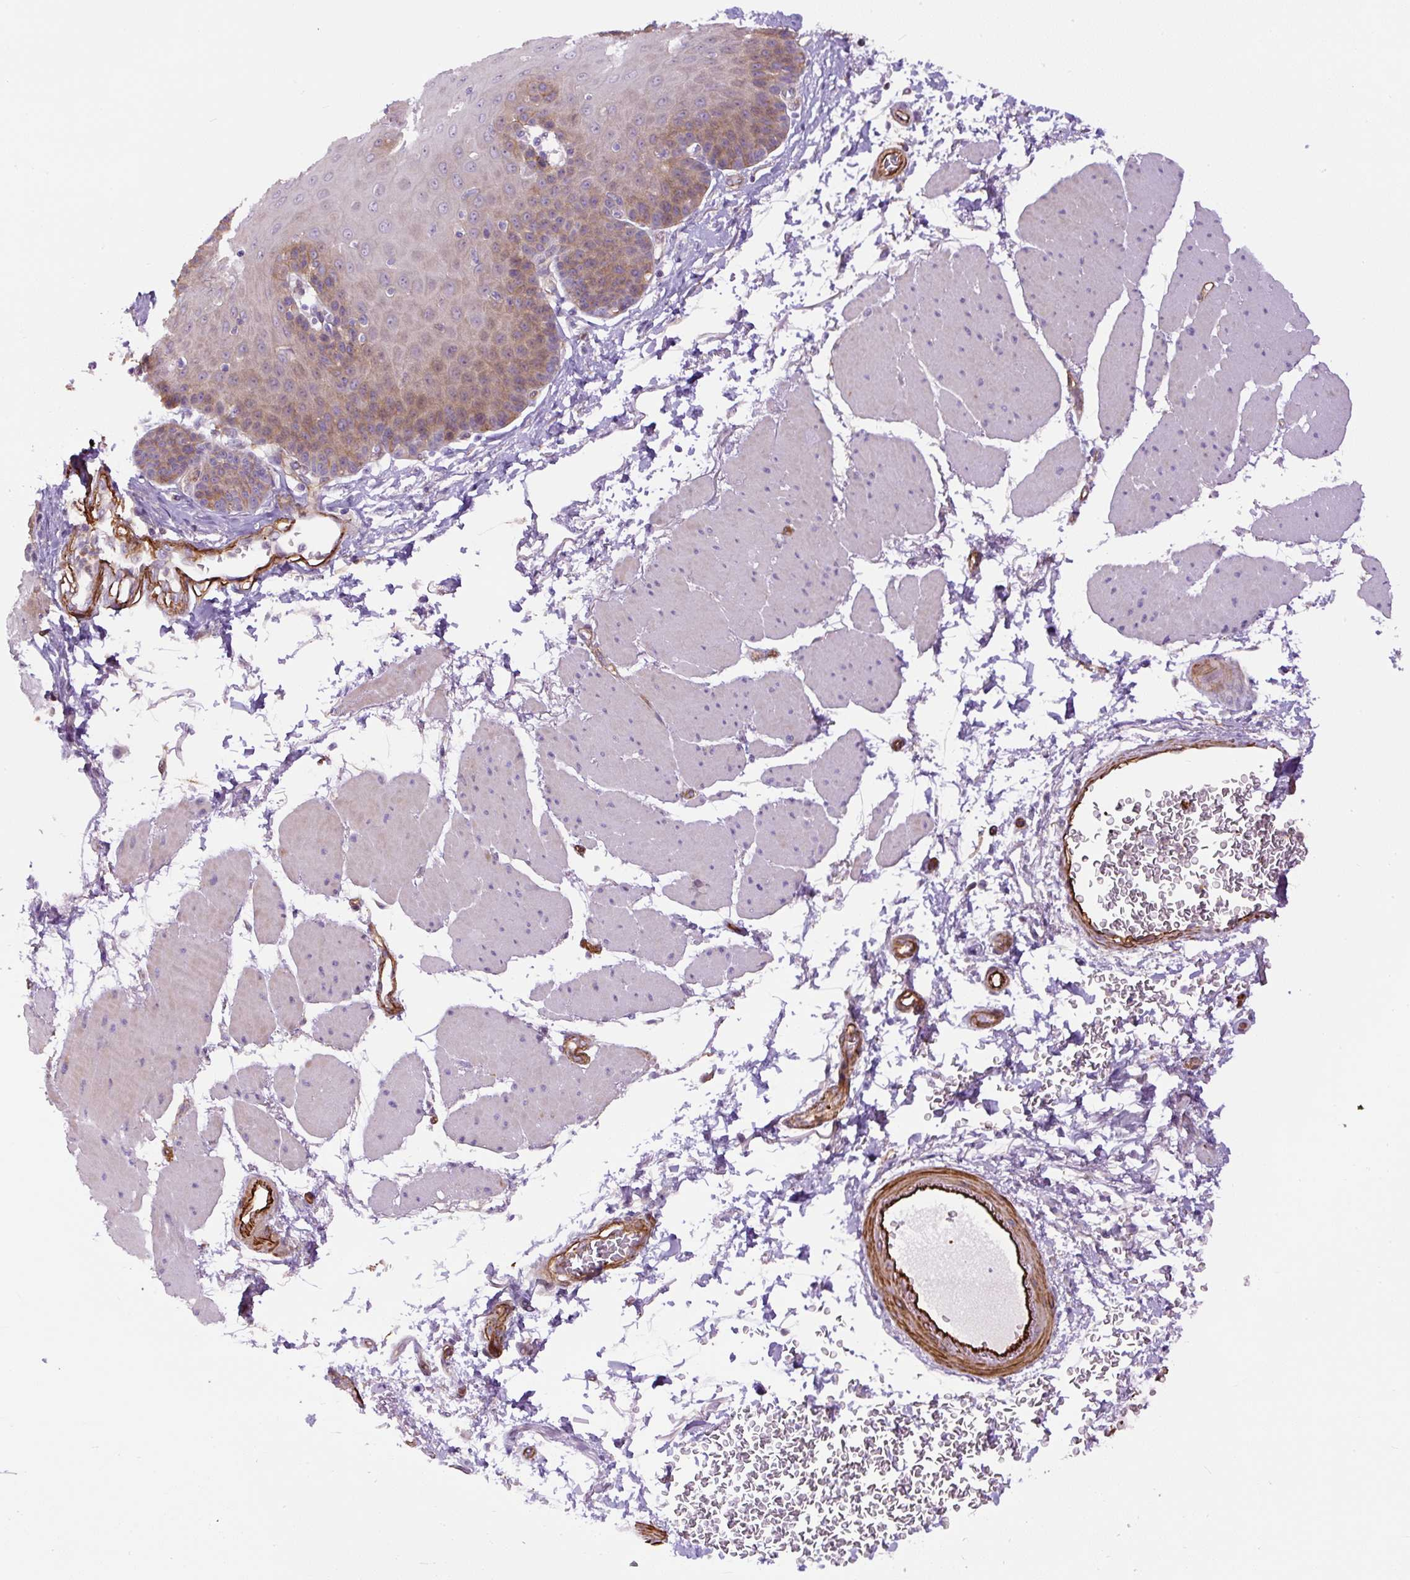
{"staining": {"intensity": "weak", "quantity": "<25%", "location": "cytoplasmic/membranous"}, "tissue": "esophagus", "cell_type": "Squamous epithelial cells", "image_type": "normal", "snomed": [{"axis": "morphology", "description": "Normal tissue, NOS"}, {"axis": "topography", "description": "Esophagus"}], "caption": "Squamous epithelial cells show no significant protein positivity in benign esophagus.", "gene": "B3GALT5", "patient": {"sex": "female", "age": 81}}